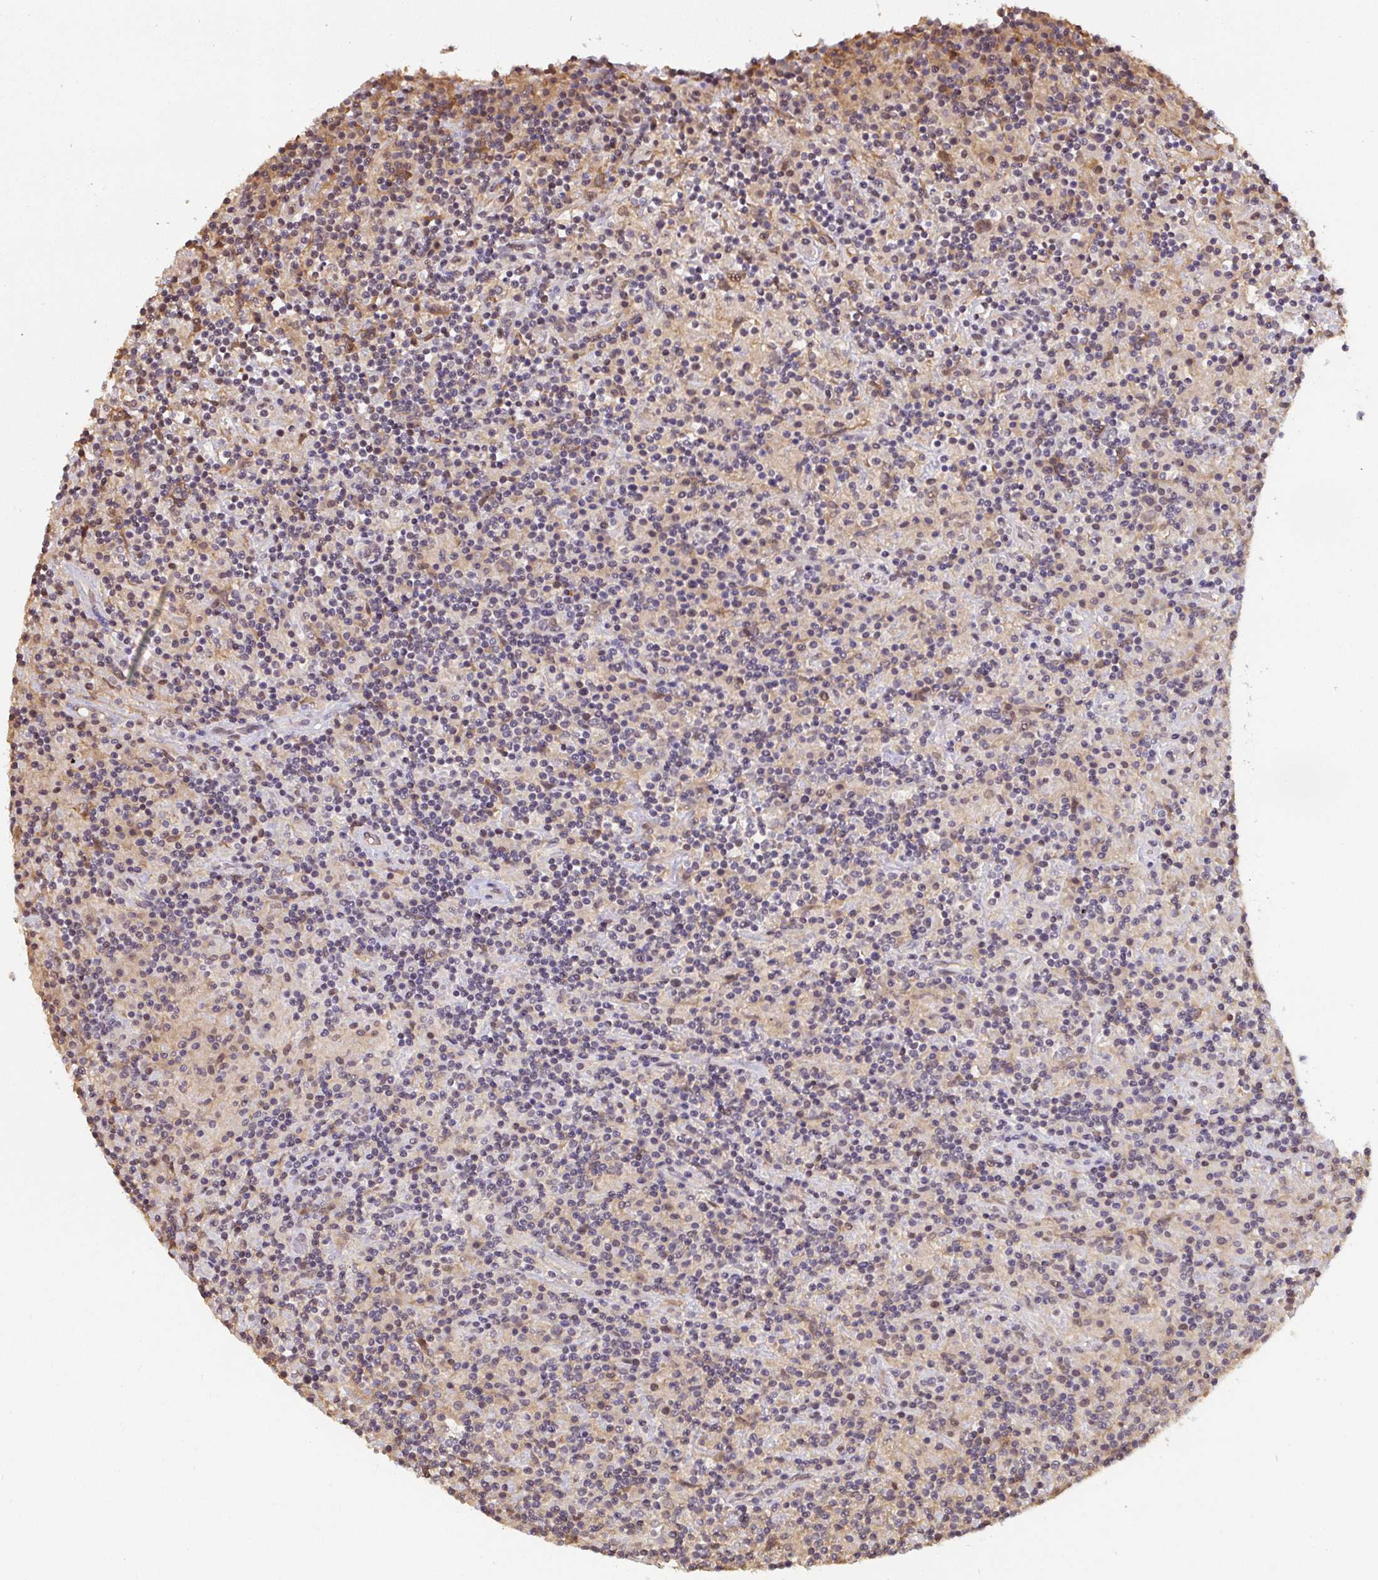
{"staining": {"intensity": "negative", "quantity": "none", "location": "none"}, "tissue": "lymphoma", "cell_type": "Tumor cells", "image_type": "cancer", "snomed": [{"axis": "morphology", "description": "Hodgkin's disease, NOS"}, {"axis": "topography", "description": "Lymph node"}], "caption": "Hodgkin's disease stained for a protein using immunohistochemistry displays no positivity tumor cells.", "gene": "ST13", "patient": {"sex": "male", "age": 70}}